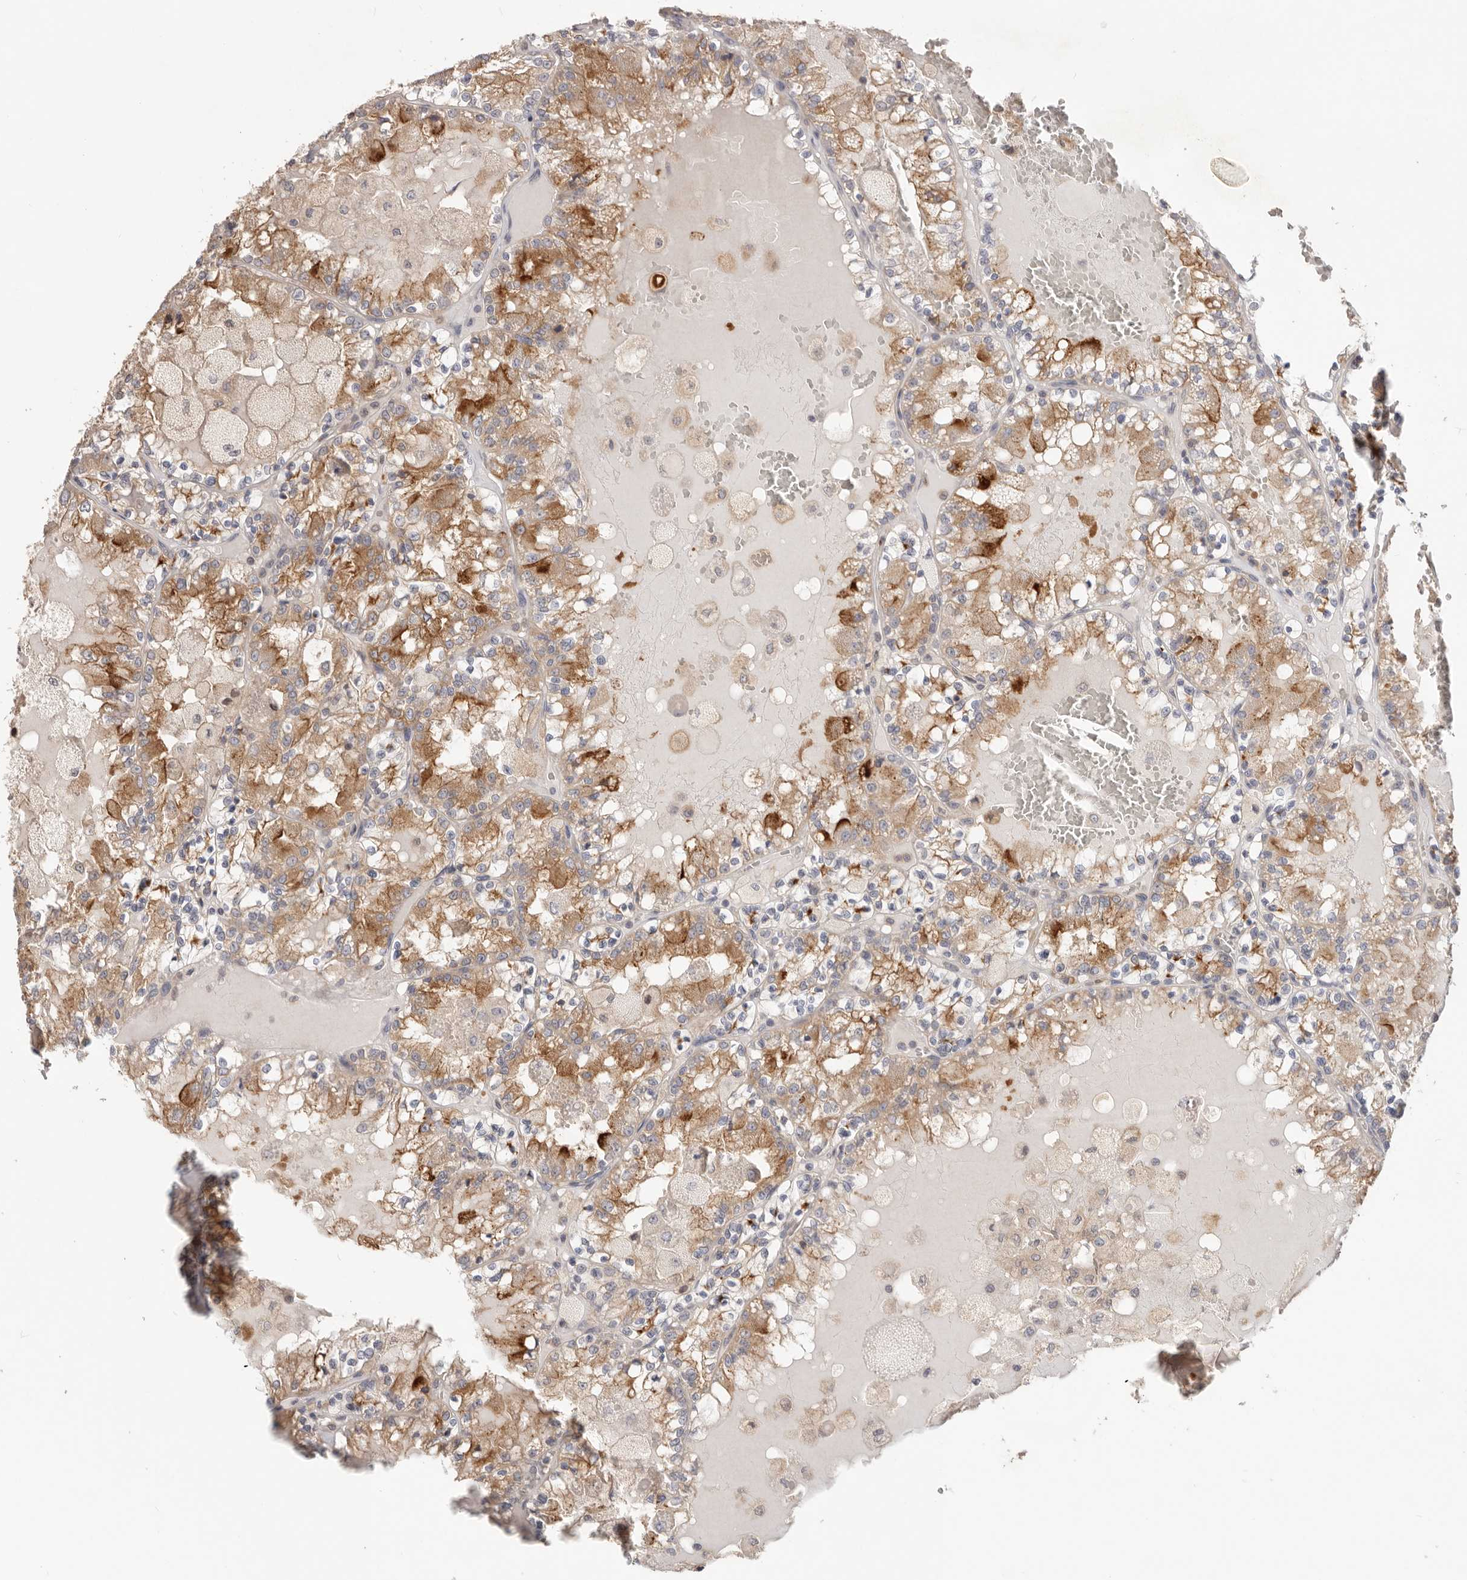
{"staining": {"intensity": "moderate", "quantity": ">75%", "location": "cytoplasmic/membranous"}, "tissue": "renal cancer", "cell_type": "Tumor cells", "image_type": "cancer", "snomed": [{"axis": "morphology", "description": "Adenocarcinoma, NOS"}, {"axis": "topography", "description": "Kidney"}], "caption": "Renal adenocarcinoma was stained to show a protein in brown. There is medium levels of moderate cytoplasmic/membranous positivity in about >75% of tumor cells. (DAB (3,3'-diaminobenzidine) = brown stain, brightfield microscopy at high magnification).", "gene": "LRP6", "patient": {"sex": "female", "age": 56}}